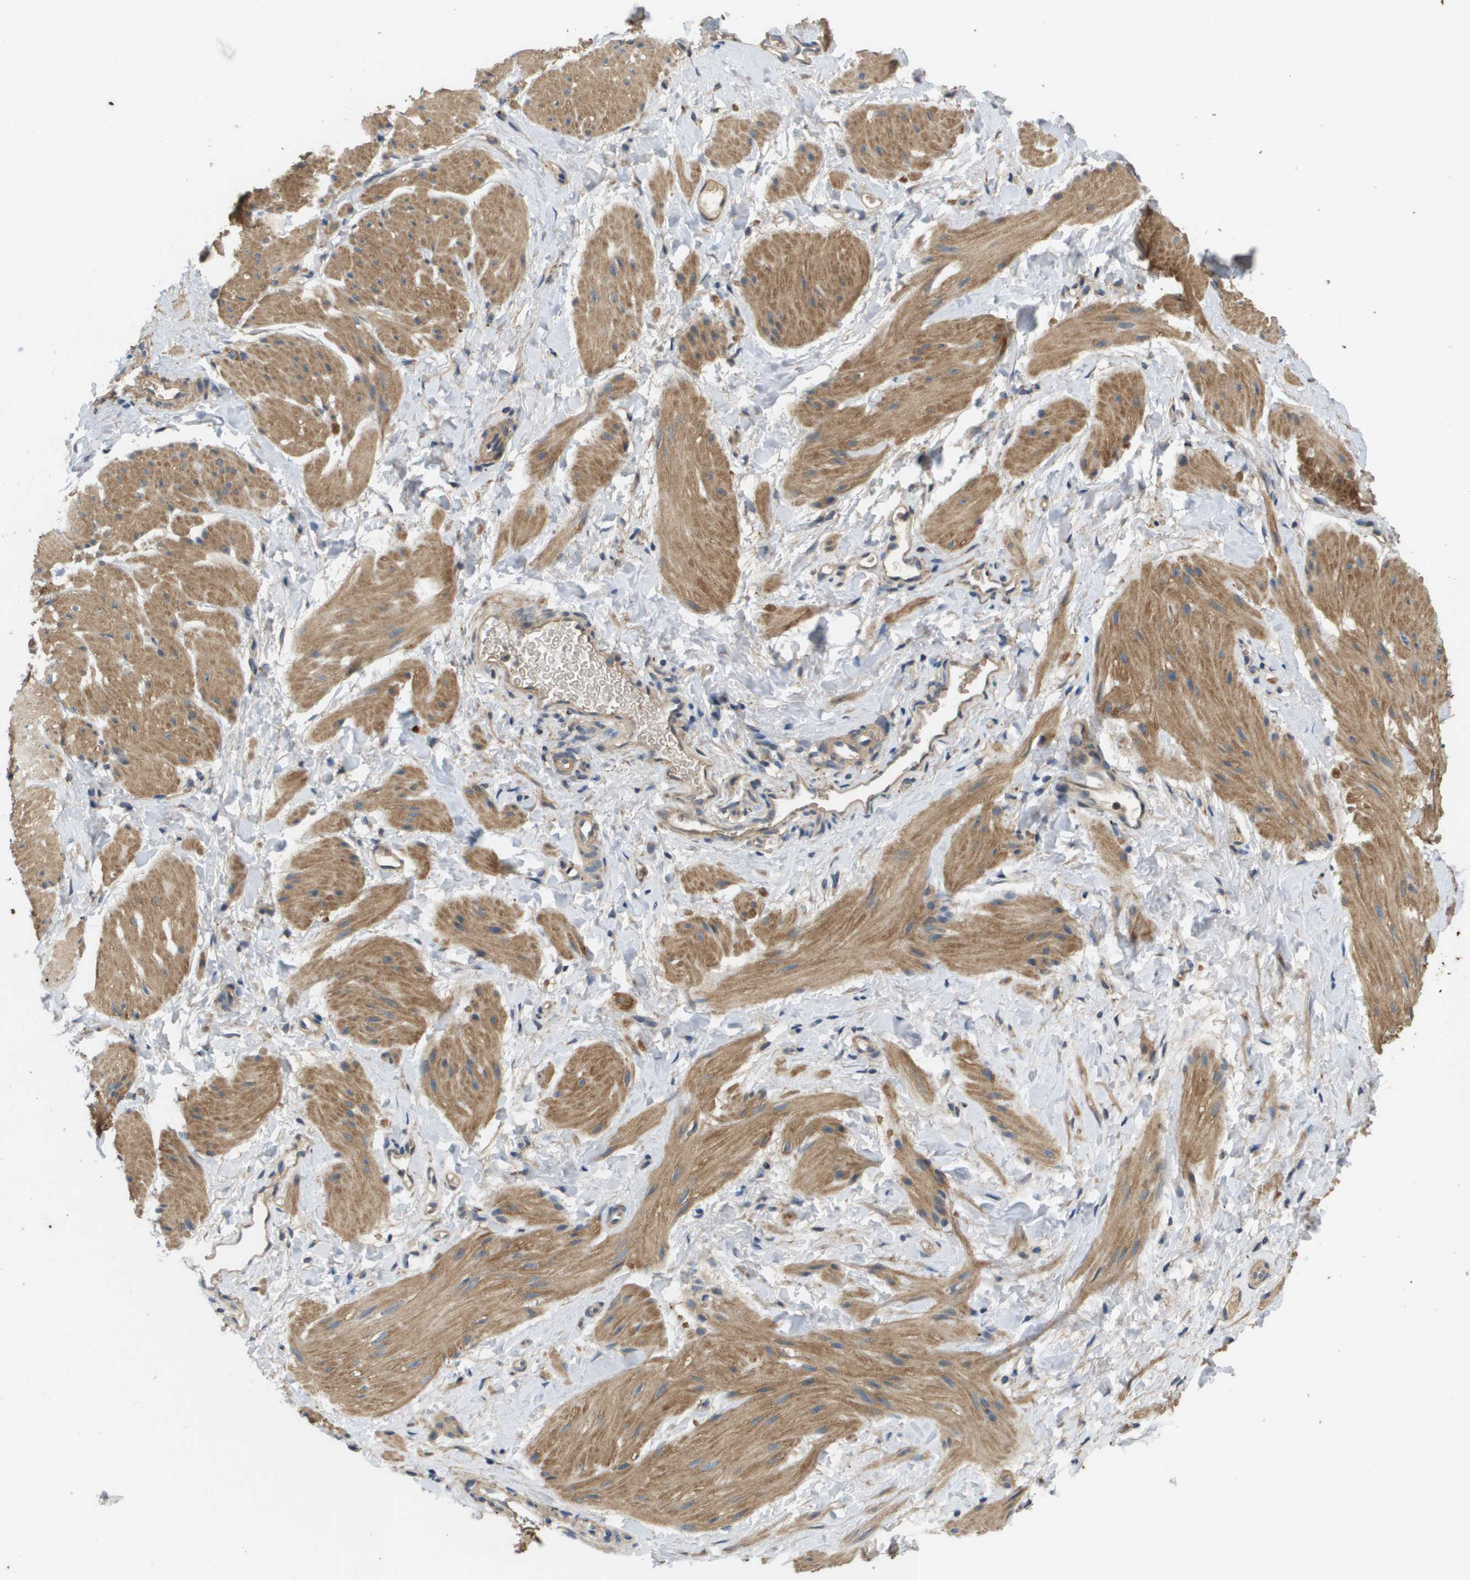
{"staining": {"intensity": "moderate", "quantity": ">75%", "location": "cytoplasmic/membranous"}, "tissue": "smooth muscle", "cell_type": "Smooth muscle cells", "image_type": "normal", "snomed": [{"axis": "morphology", "description": "Normal tissue, NOS"}, {"axis": "topography", "description": "Smooth muscle"}], "caption": "Smooth muscle stained for a protein (brown) displays moderate cytoplasmic/membranous positive expression in about >75% of smooth muscle cells.", "gene": "KRT23", "patient": {"sex": "male", "age": 16}}